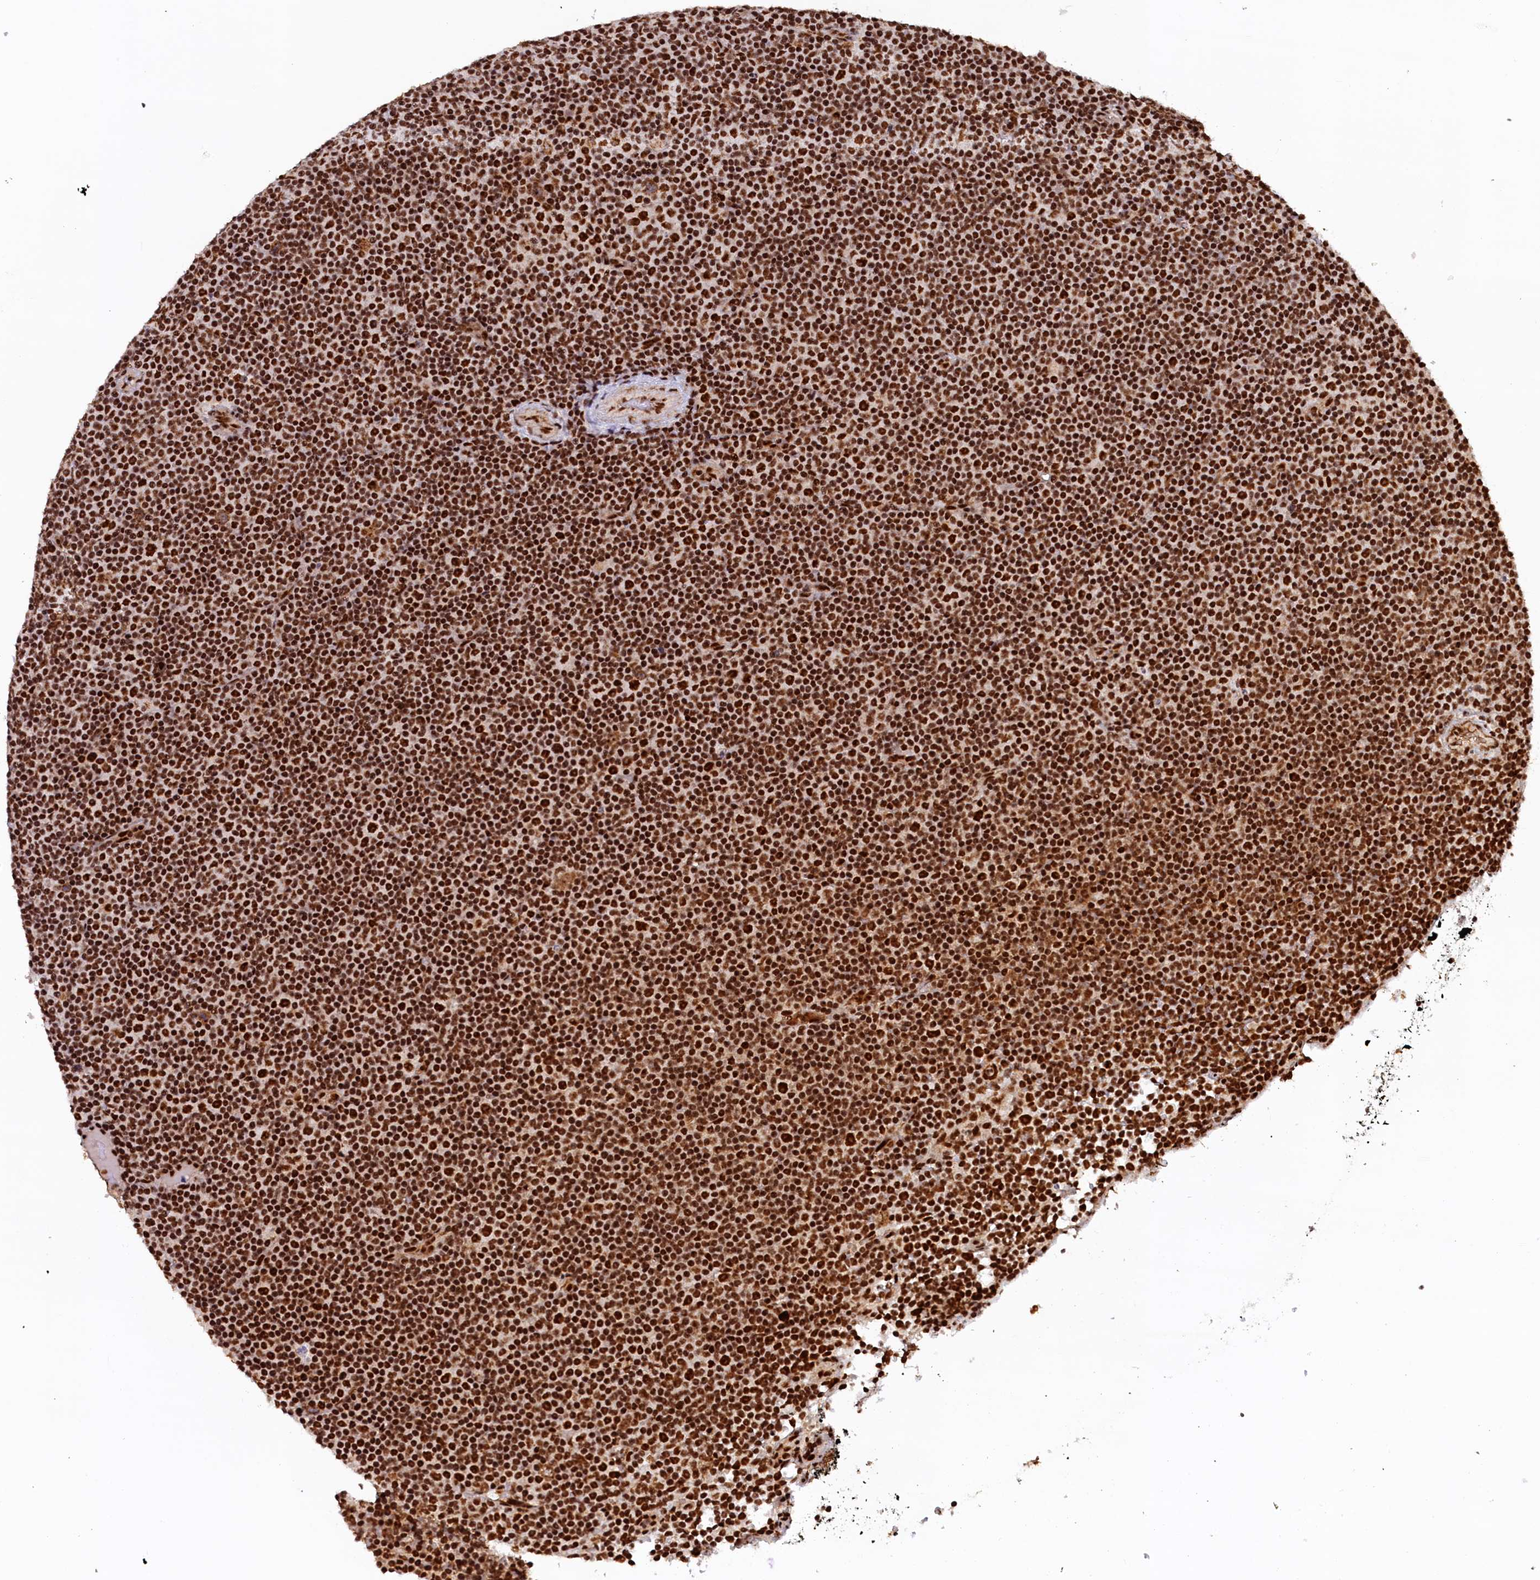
{"staining": {"intensity": "strong", "quantity": ">75%", "location": "nuclear"}, "tissue": "lymphoma", "cell_type": "Tumor cells", "image_type": "cancer", "snomed": [{"axis": "morphology", "description": "Malignant lymphoma, non-Hodgkin's type, Low grade"}, {"axis": "topography", "description": "Lymph node"}], "caption": "IHC of human malignant lymphoma, non-Hodgkin's type (low-grade) reveals high levels of strong nuclear expression in about >75% of tumor cells.", "gene": "ZC3H18", "patient": {"sex": "female", "age": 67}}